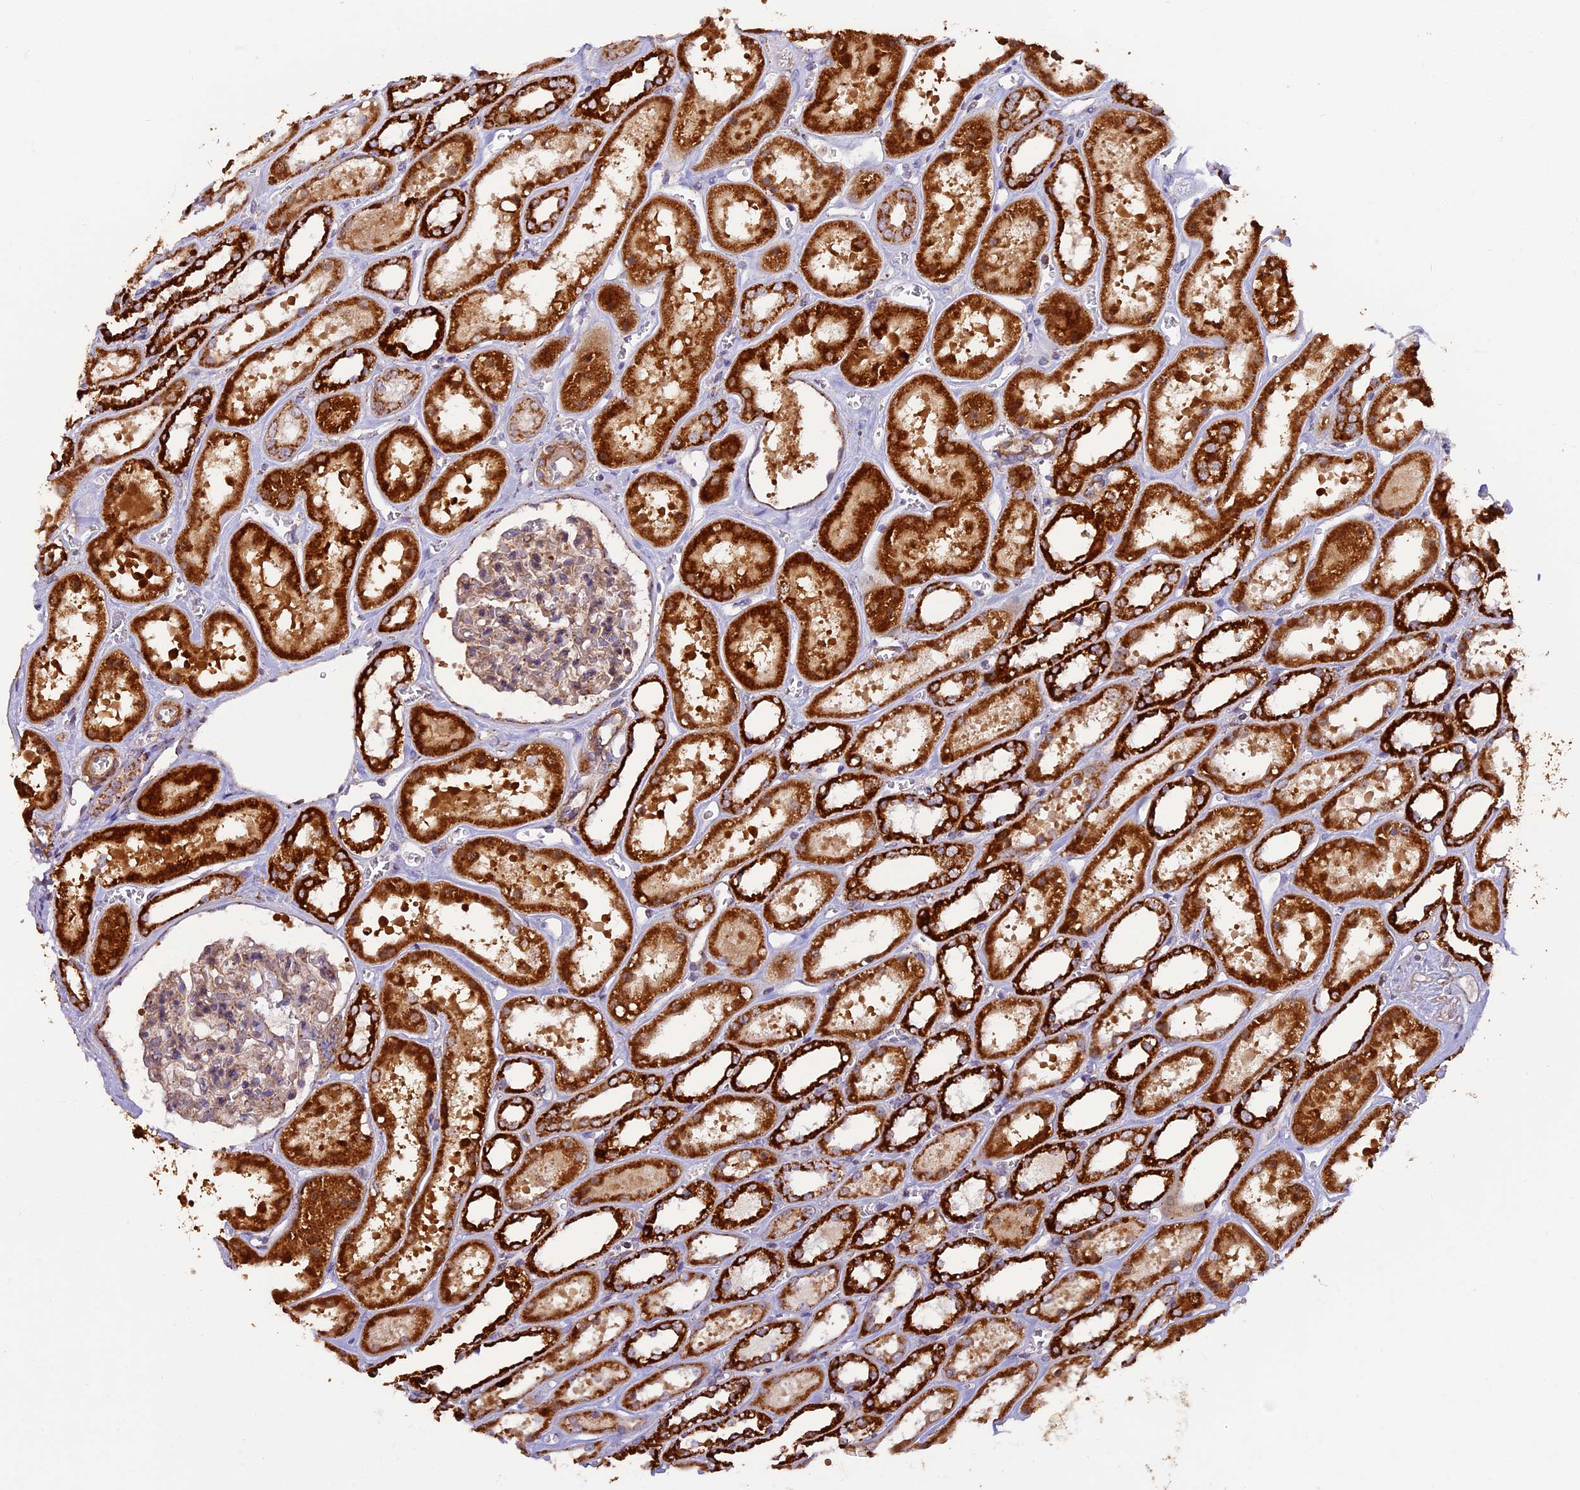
{"staining": {"intensity": "weak", "quantity": "25%-75%", "location": "cytoplasmic/membranous"}, "tissue": "kidney", "cell_type": "Cells in glomeruli", "image_type": "normal", "snomed": [{"axis": "morphology", "description": "Normal tissue, NOS"}, {"axis": "topography", "description": "Kidney"}], "caption": "Protein positivity by immunohistochemistry exhibits weak cytoplasmic/membranous expression in approximately 25%-75% of cells in glomeruli in benign kidney. The protein of interest is shown in brown color, while the nuclei are stained blue.", "gene": "NDUFA8", "patient": {"sex": "female", "age": 41}}